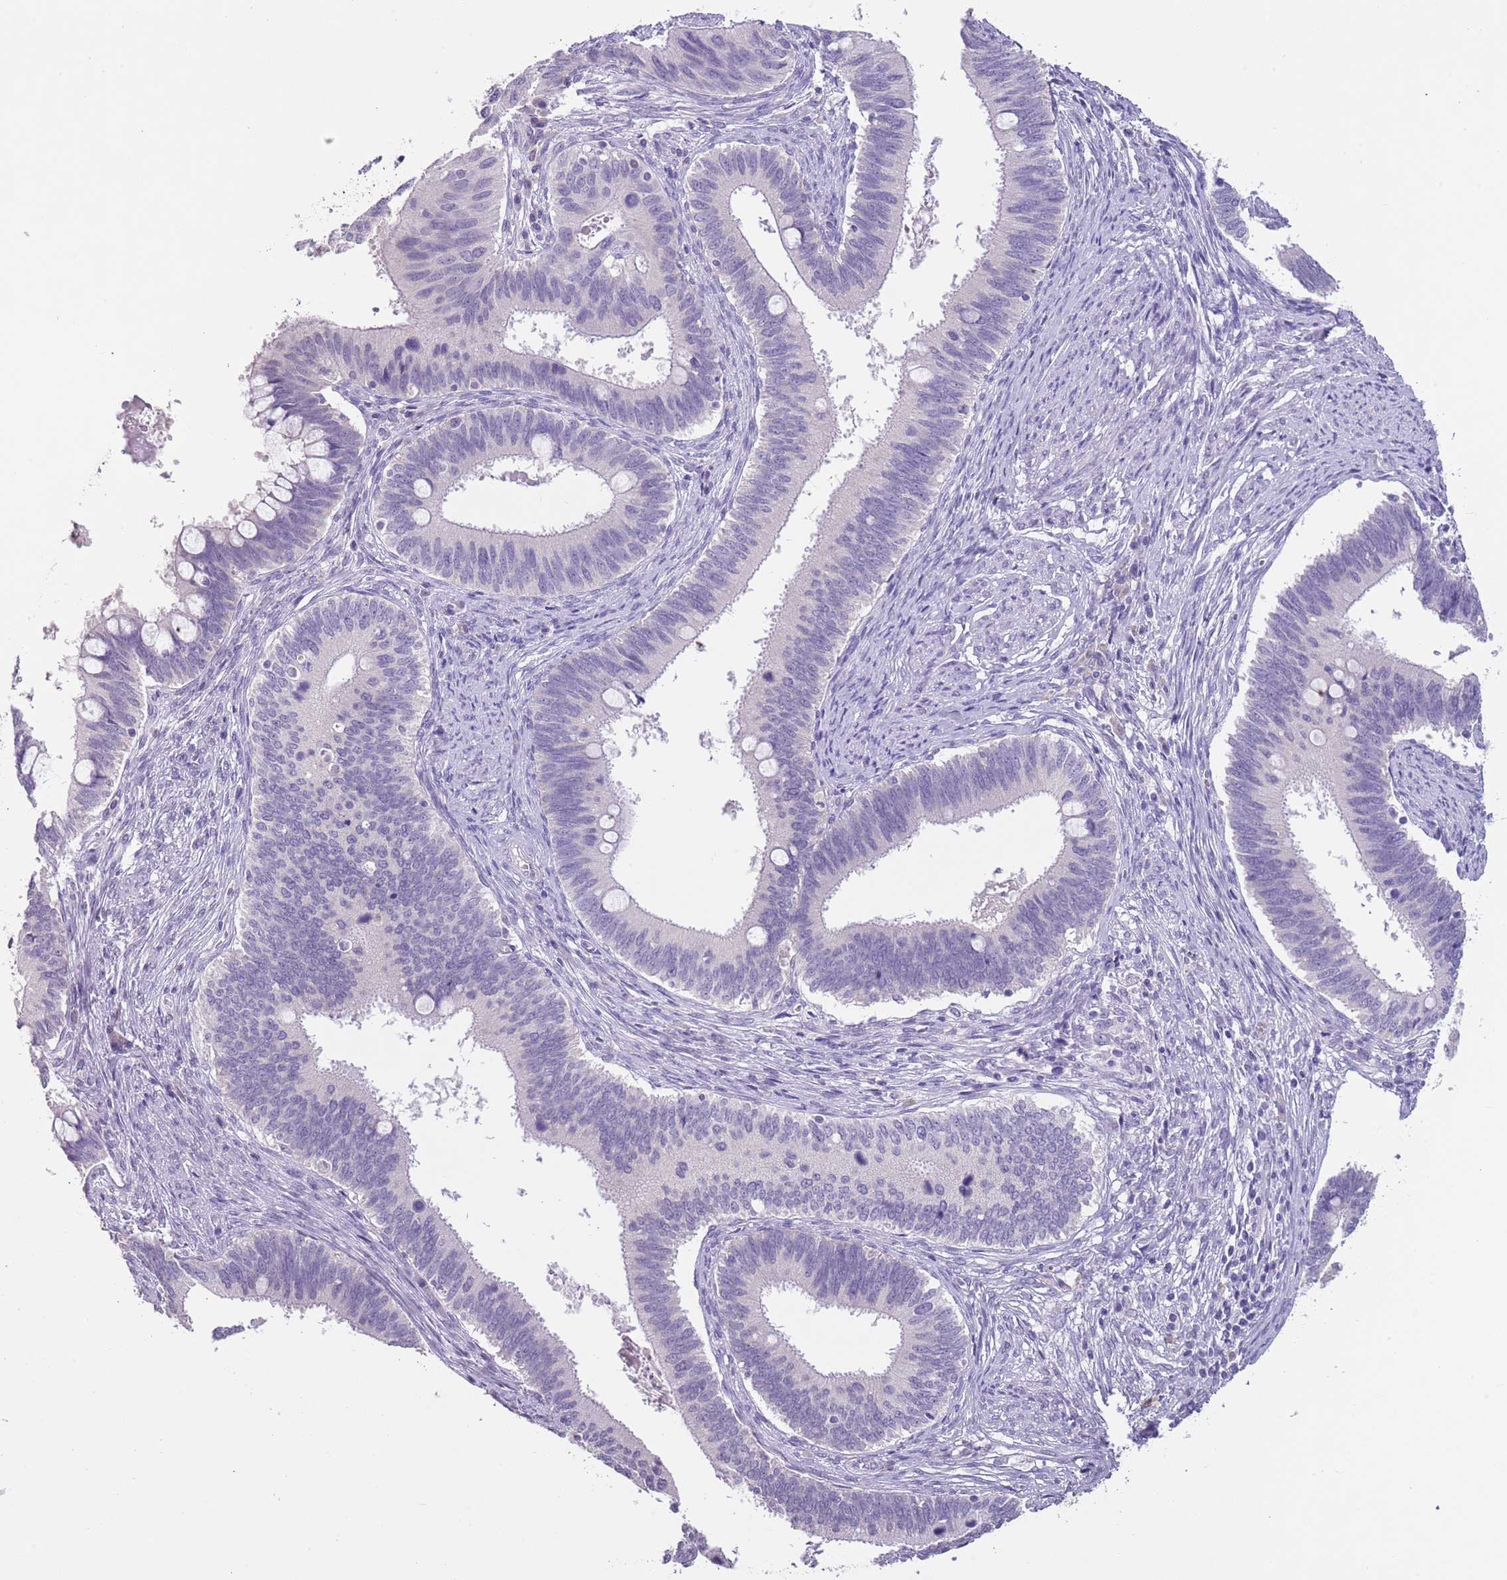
{"staining": {"intensity": "negative", "quantity": "none", "location": "none"}, "tissue": "cervical cancer", "cell_type": "Tumor cells", "image_type": "cancer", "snomed": [{"axis": "morphology", "description": "Adenocarcinoma, NOS"}, {"axis": "topography", "description": "Cervix"}], "caption": "Immunohistochemical staining of cervical cancer (adenocarcinoma) displays no significant expression in tumor cells.", "gene": "SLC35E3", "patient": {"sex": "female", "age": 42}}